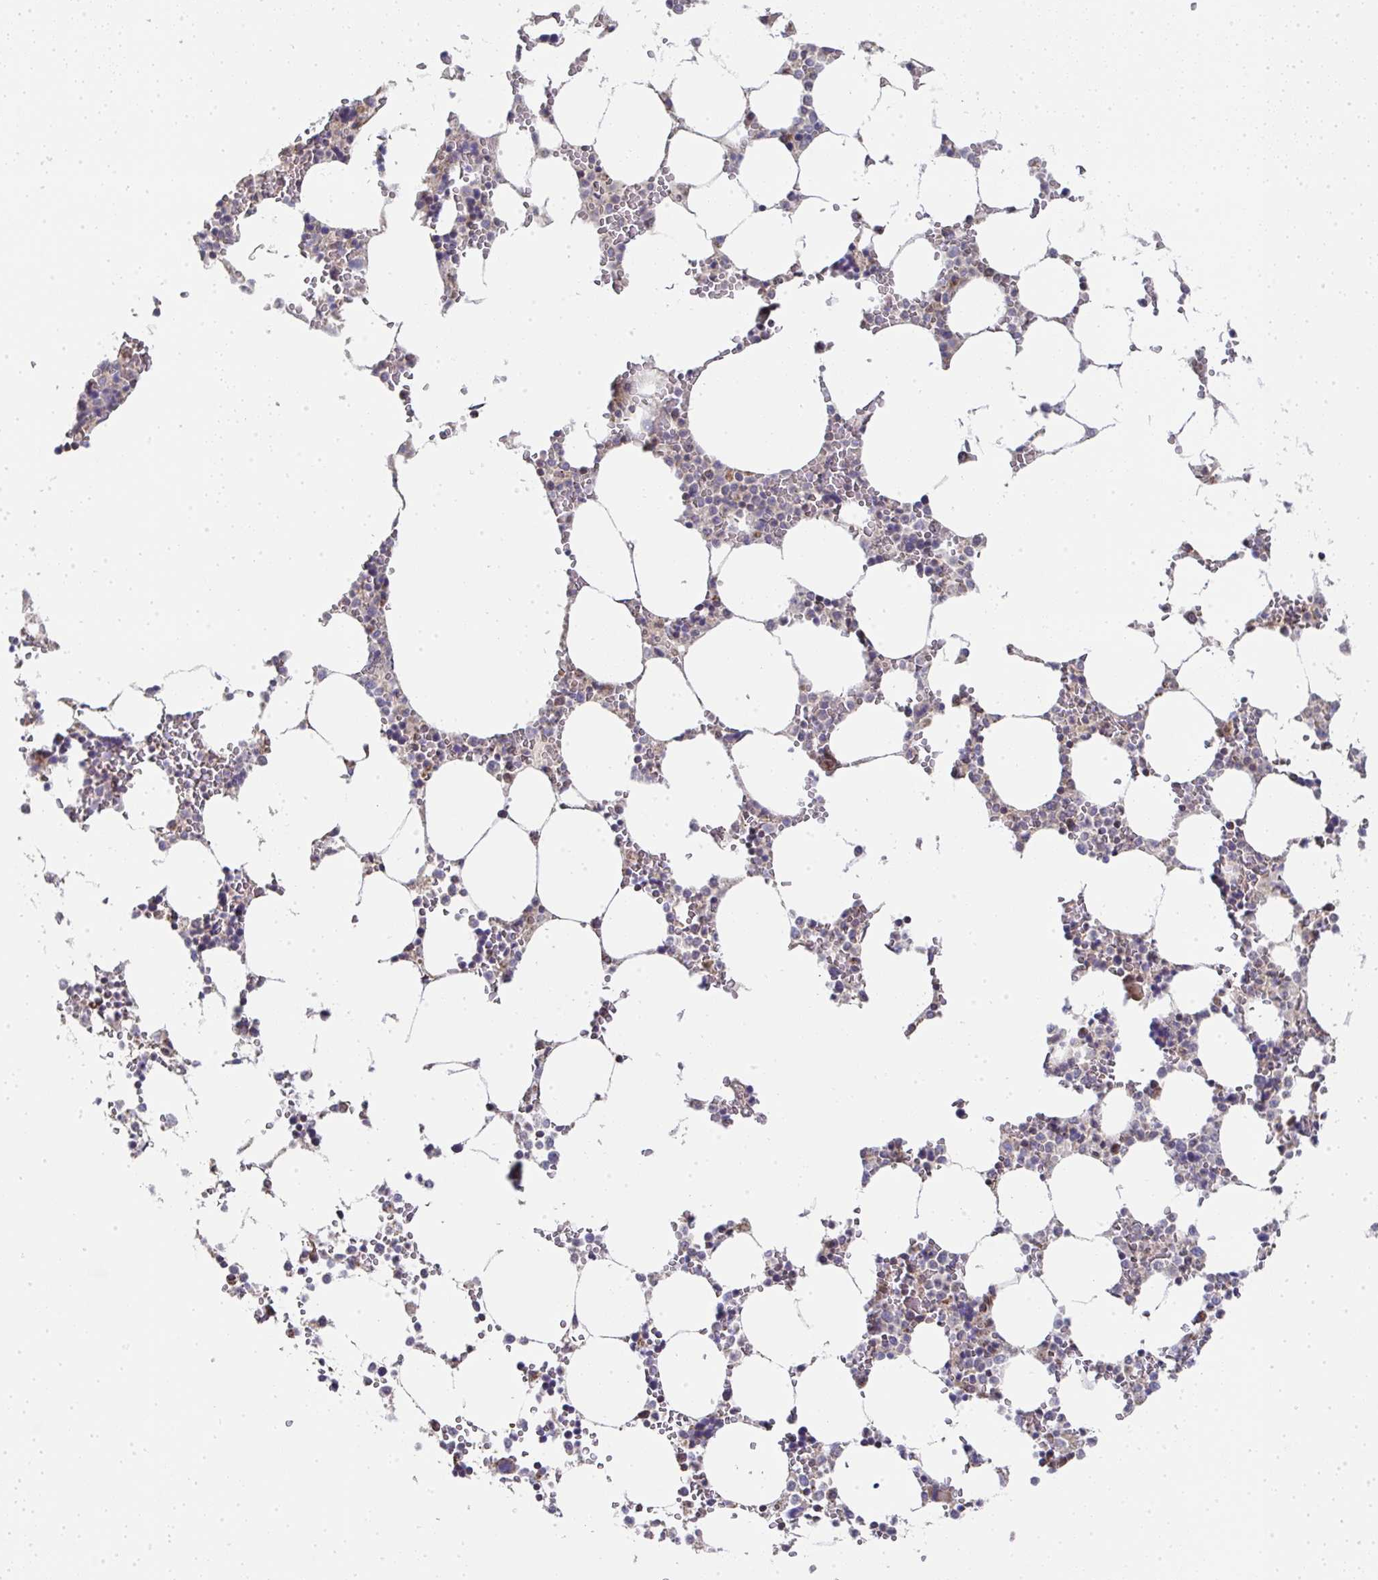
{"staining": {"intensity": "weak", "quantity": "<25%", "location": "cytoplasmic/membranous"}, "tissue": "bone marrow", "cell_type": "Hematopoietic cells", "image_type": "normal", "snomed": [{"axis": "morphology", "description": "Normal tissue, NOS"}, {"axis": "topography", "description": "Bone marrow"}], "caption": "A histopathology image of bone marrow stained for a protein reveals no brown staining in hematopoietic cells.", "gene": "AGTPBP1", "patient": {"sex": "male", "age": 64}}